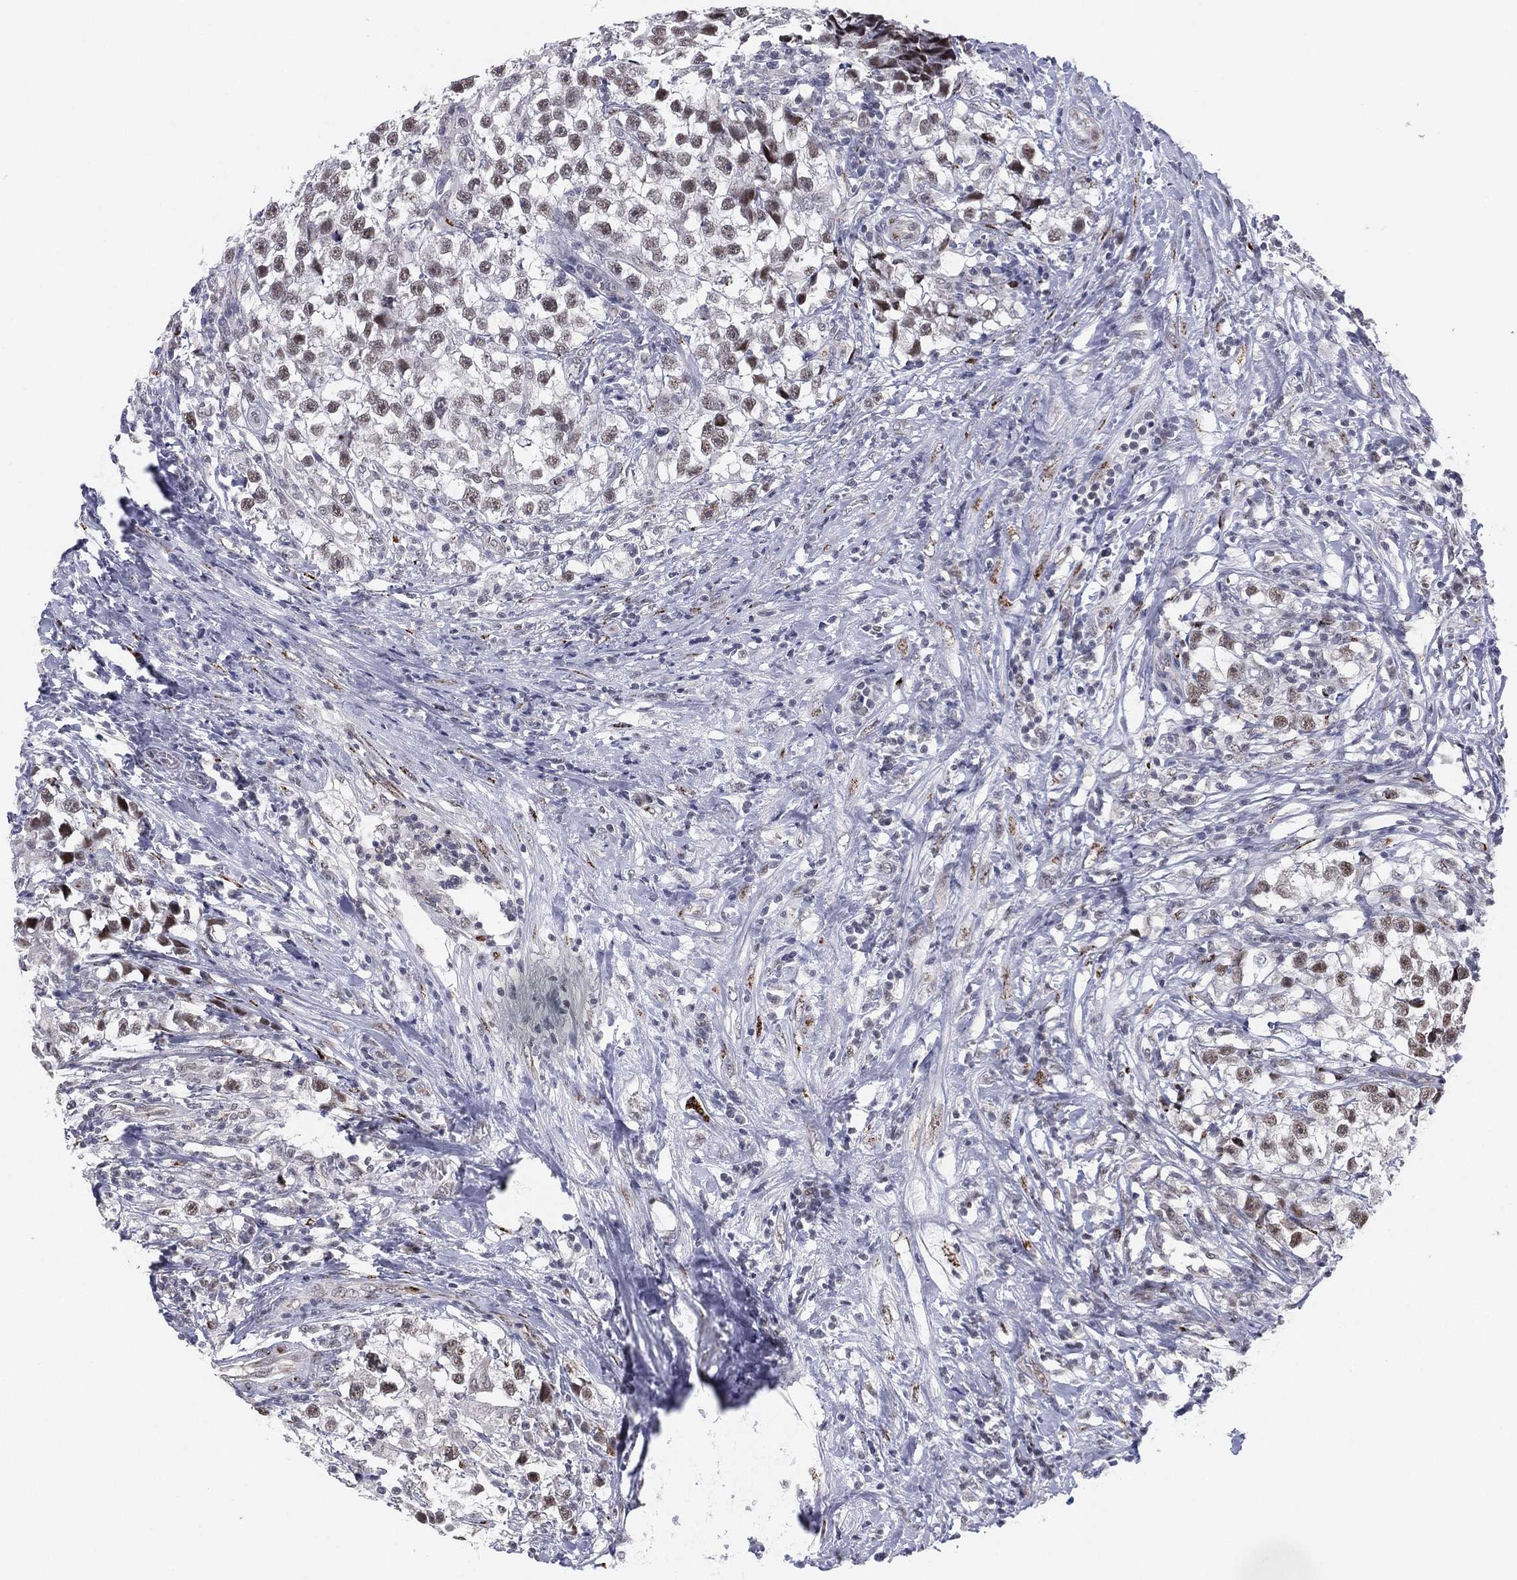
{"staining": {"intensity": "moderate", "quantity": "<25%", "location": "nuclear"}, "tissue": "testis cancer", "cell_type": "Tumor cells", "image_type": "cancer", "snomed": [{"axis": "morphology", "description": "Seminoma, NOS"}, {"axis": "topography", "description": "Testis"}], "caption": "IHC of testis cancer shows low levels of moderate nuclear expression in approximately <25% of tumor cells.", "gene": "CD177", "patient": {"sex": "male", "age": 46}}